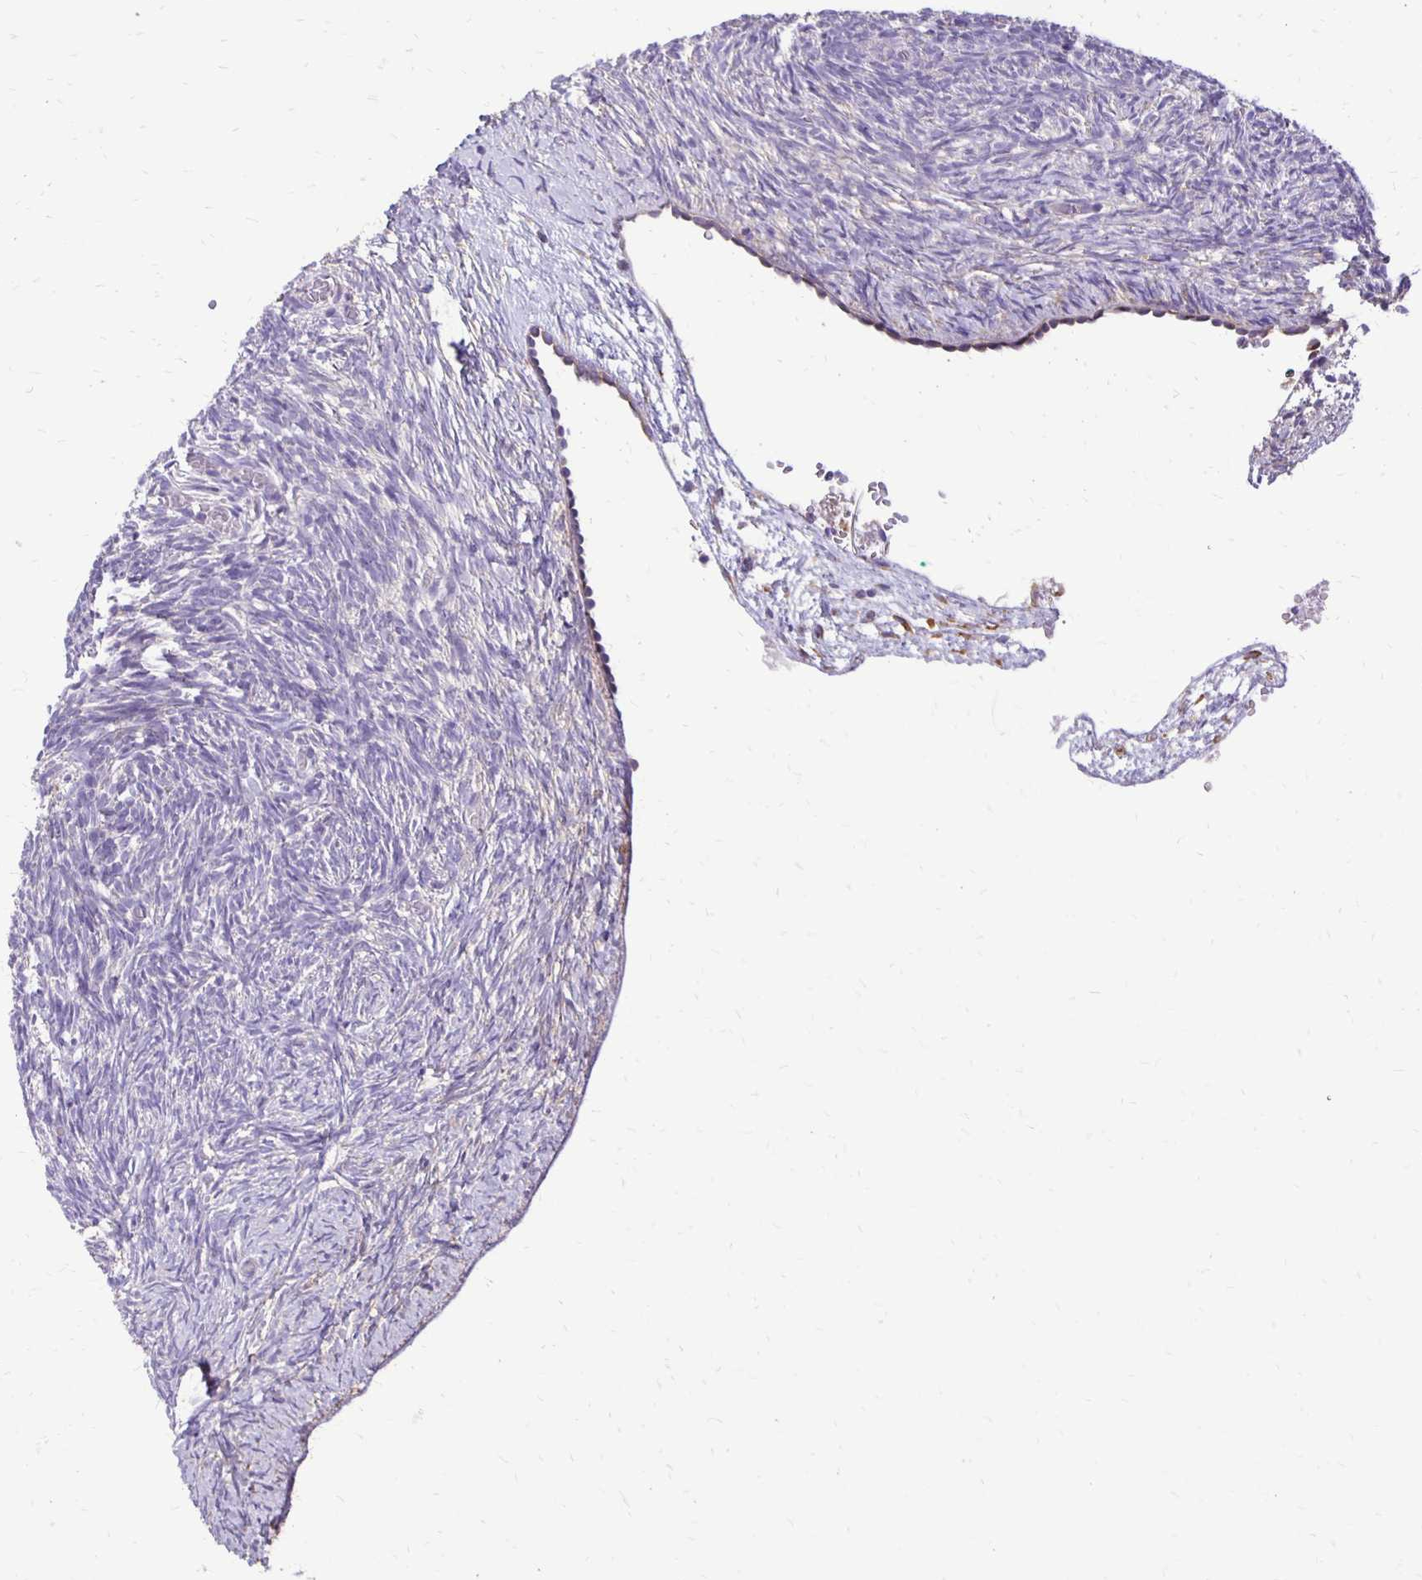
{"staining": {"intensity": "negative", "quantity": "none", "location": "none"}, "tissue": "ovary", "cell_type": "Ovarian stroma cells", "image_type": "normal", "snomed": [{"axis": "morphology", "description": "Normal tissue, NOS"}, {"axis": "topography", "description": "Ovary"}], "caption": "Immunohistochemistry histopathology image of benign ovary: ovary stained with DAB (3,3'-diaminobenzidine) demonstrates no significant protein positivity in ovarian stroma cells. The staining was performed using DAB (3,3'-diaminobenzidine) to visualize the protein expression in brown, while the nuclei were stained in blue with hematoxylin (Magnification: 20x).", "gene": "ANKRD45", "patient": {"sex": "female", "age": 39}}